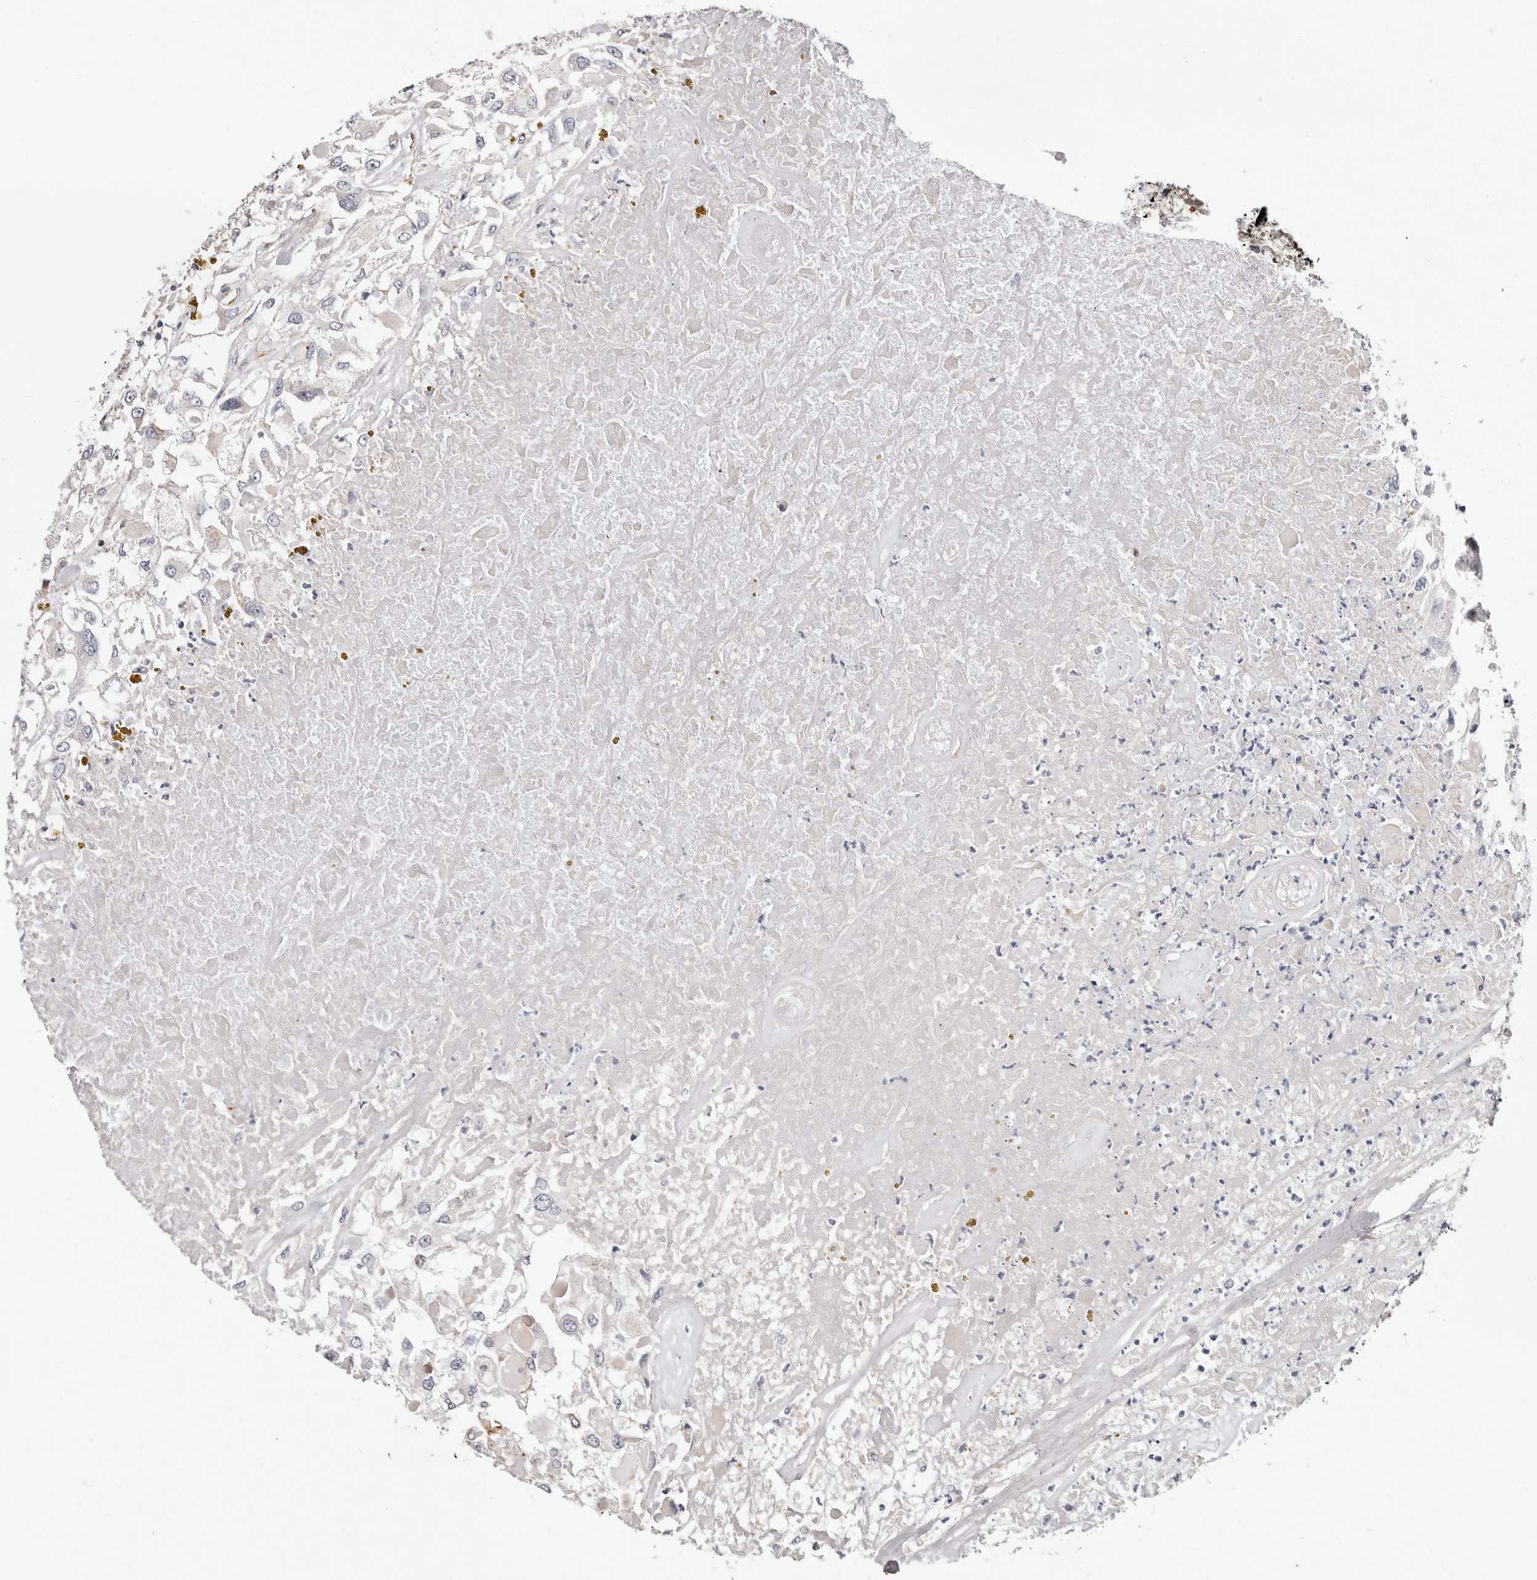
{"staining": {"intensity": "weak", "quantity": "<25%", "location": "cytoplasmic/membranous"}, "tissue": "renal cancer", "cell_type": "Tumor cells", "image_type": "cancer", "snomed": [{"axis": "morphology", "description": "Adenocarcinoma, NOS"}, {"axis": "topography", "description": "Kidney"}], "caption": "IHC histopathology image of neoplastic tissue: human renal cancer (adenocarcinoma) stained with DAB demonstrates no significant protein staining in tumor cells.", "gene": "EPHX3", "patient": {"sex": "female", "age": 52}}